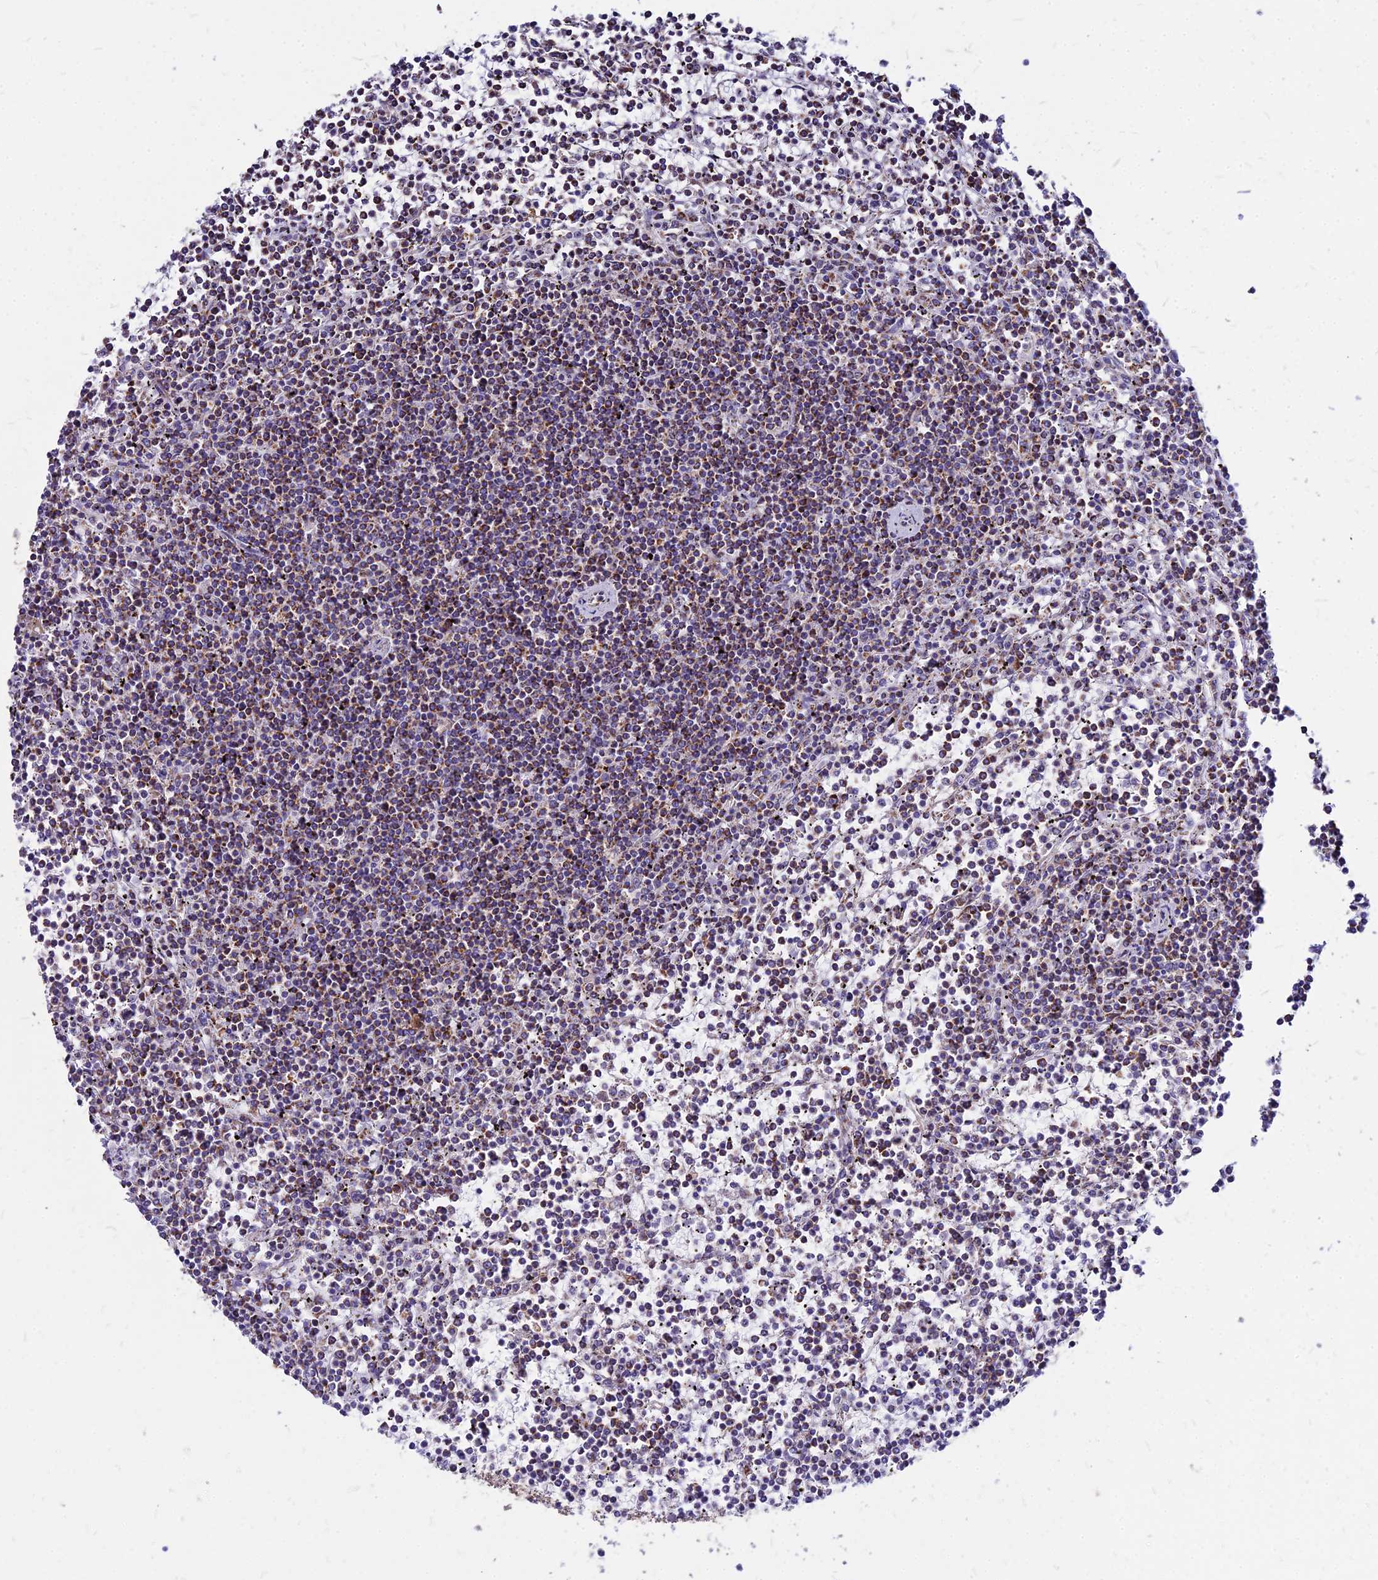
{"staining": {"intensity": "moderate", "quantity": "25%-75%", "location": "cytoplasmic/membranous"}, "tissue": "lymphoma", "cell_type": "Tumor cells", "image_type": "cancer", "snomed": [{"axis": "morphology", "description": "Malignant lymphoma, non-Hodgkin's type, Low grade"}, {"axis": "topography", "description": "Spleen"}], "caption": "Lymphoma tissue shows moderate cytoplasmic/membranous expression in approximately 25%-75% of tumor cells, visualized by immunohistochemistry.", "gene": "DLD", "patient": {"sex": "female", "age": 19}}